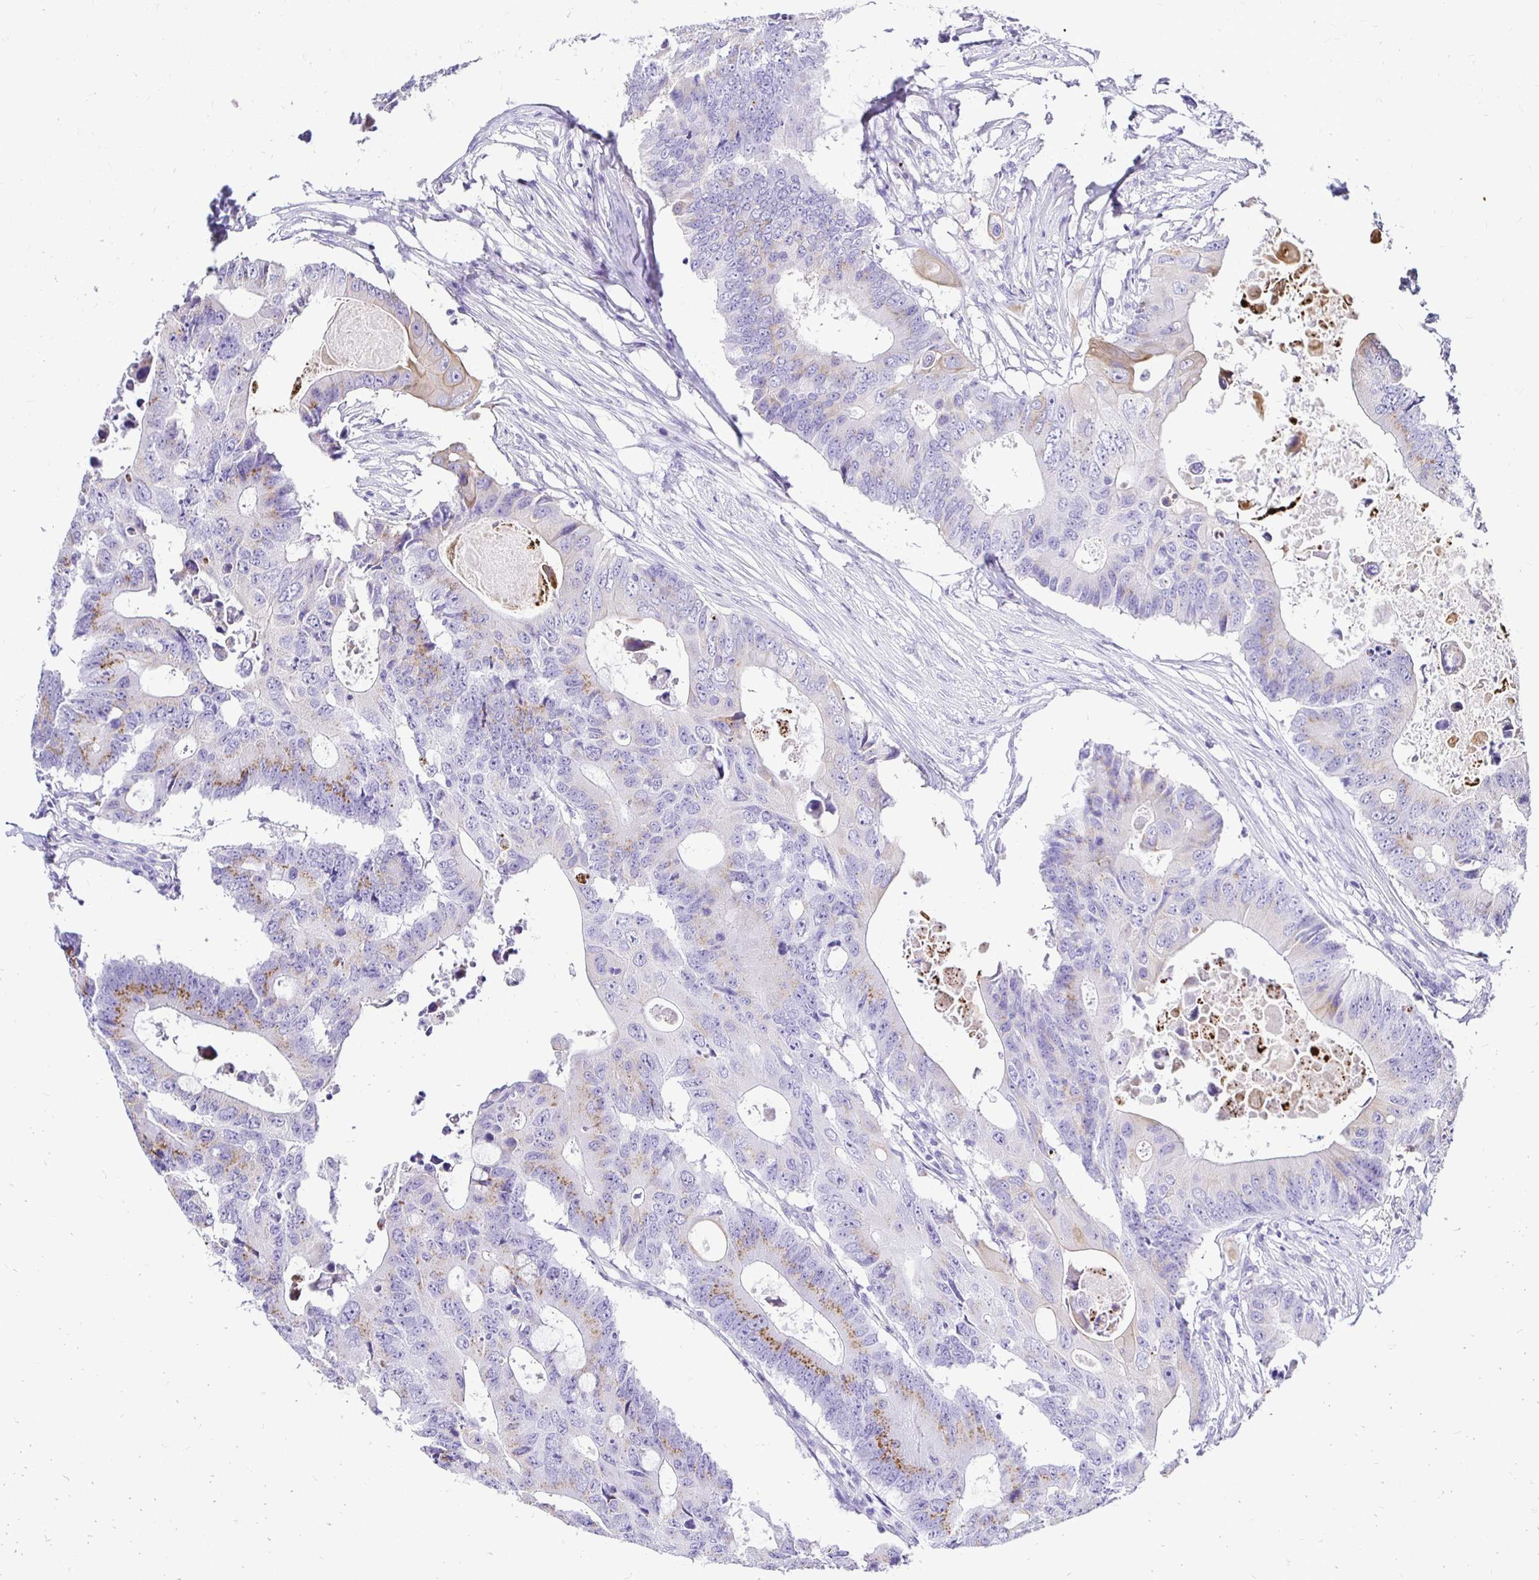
{"staining": {"intensity": "moderate", "quantity": "<25%", "location": "cytoplasmic/membranous"}, "tissue": "colorectal cancer", "cell_type": "Tumor cells", "image_type": "cancer", "snomed": [{"axis": "morphology", "description": "Adenocarcinoma, NOS"}, {"axis": "topography", "description": "Colon"}], "caption": "Colorectal cancer stained for a protein displays moderate cytoplasmic/membranous positivity in tumor cells.", "gene": "TAF1D", "patient": {"sex": "male", "age": 71}}